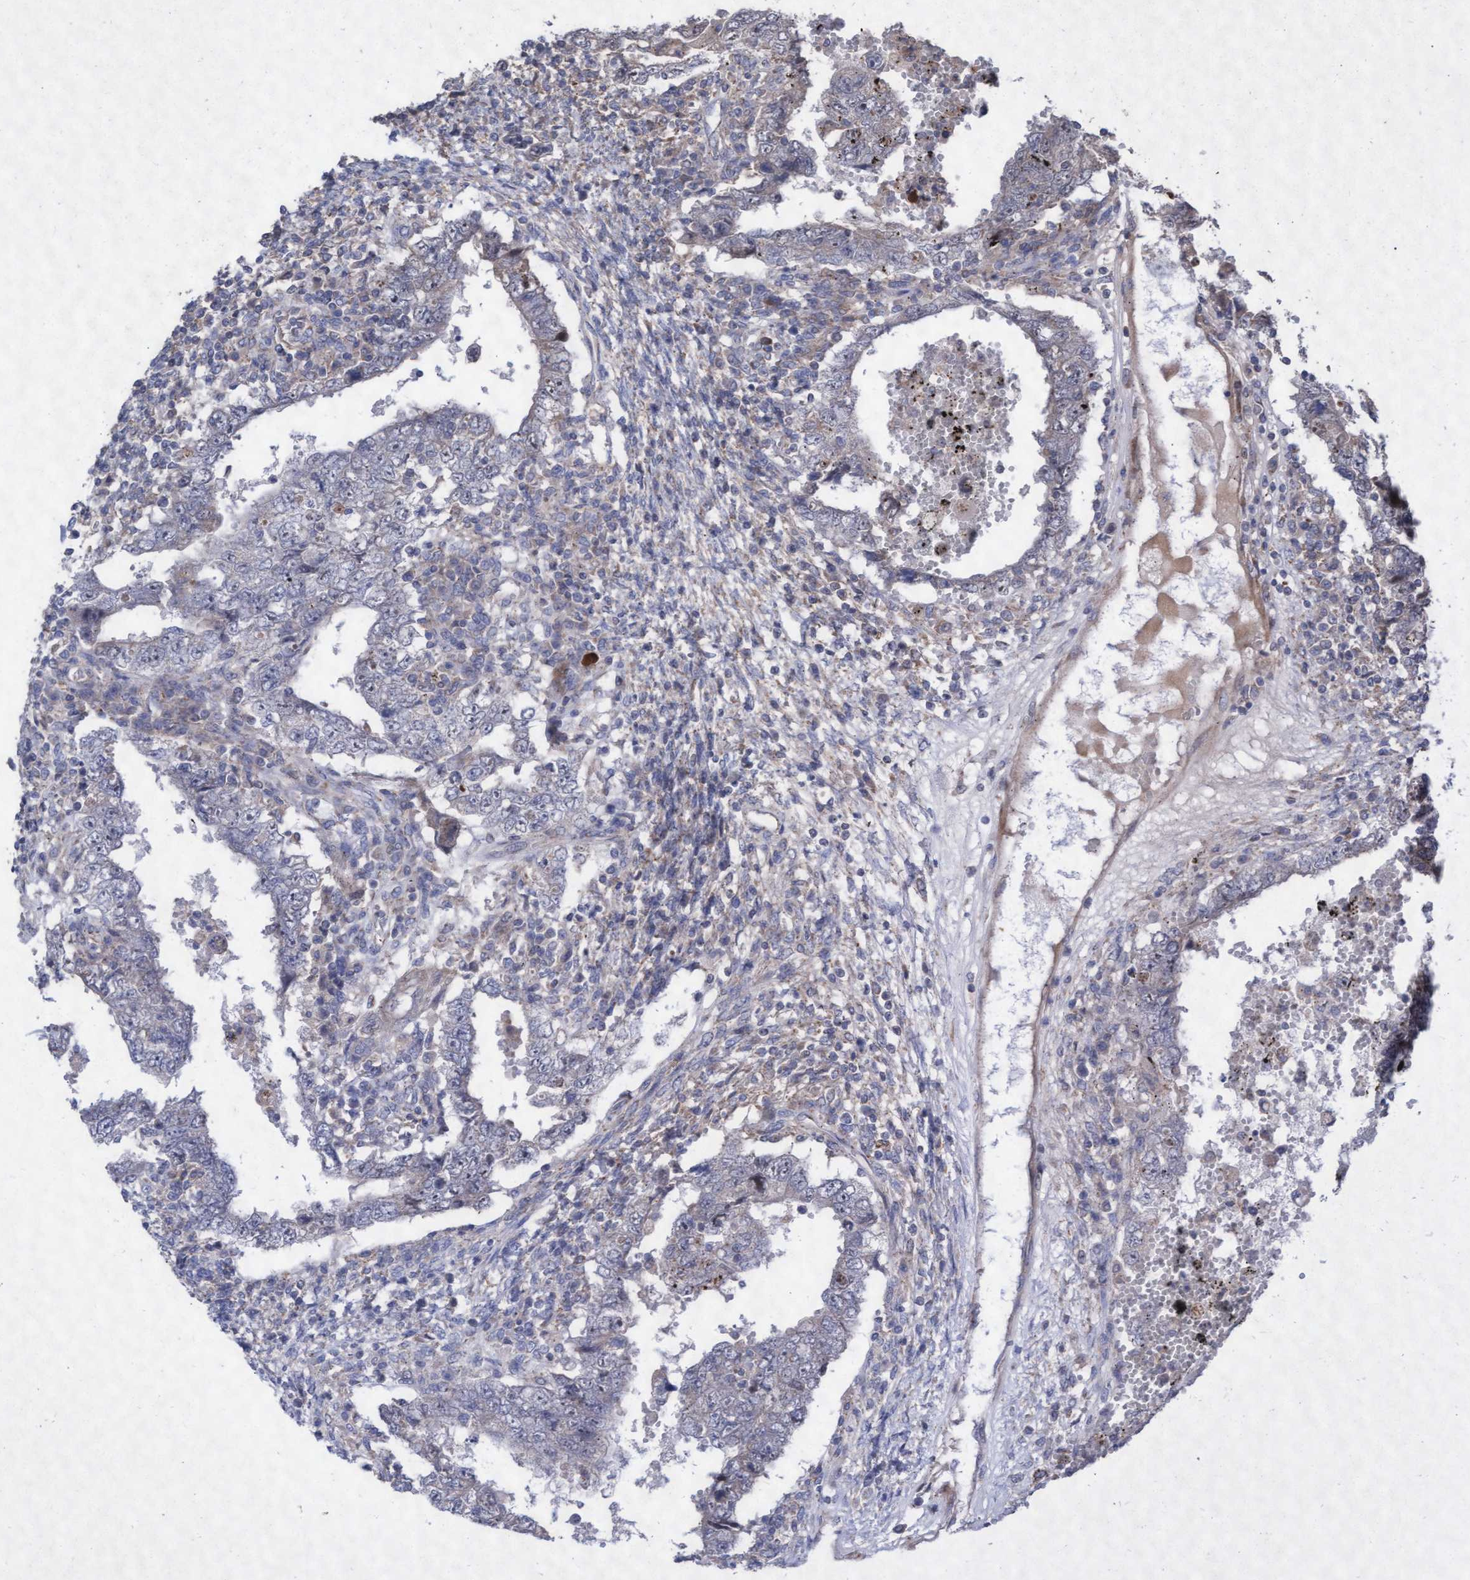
{"staining": {"intensity": "negative", "quantity": "none", "location": "none"}, "tissue": "testis cancer", "cell_type": "Tumor cells", "image_type": "cancer", "snomed": [{"axis": "morphology", "description": "Carcinoma, Embryonal, NOS"}, {"axis": "topography", "description": "Testis"}], "caption": "Immunohistochemistry of testis embryonal carcinoma shows no positivity in tumor cells. (DAB IHC, high magnification).", "gene": "ABCF2", "patient": {"sex": "male", "age": 26}}